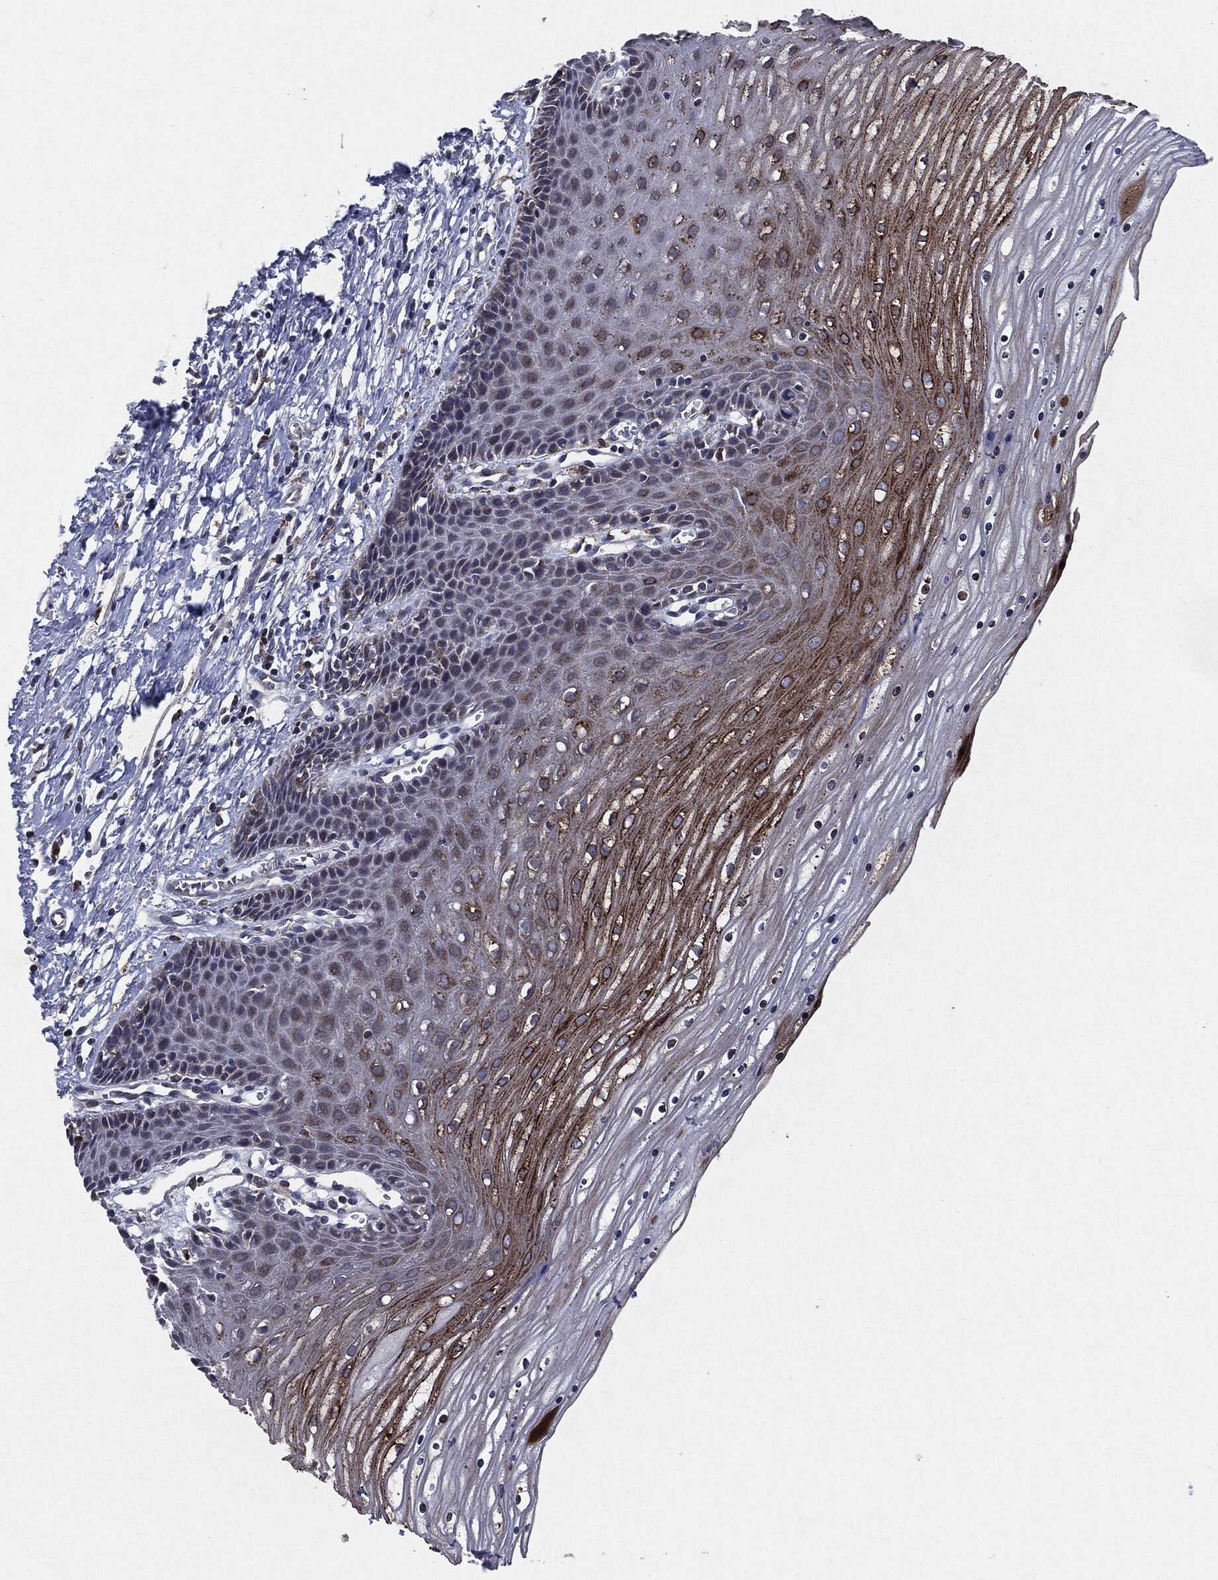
{"staining": {"intensity": "strong", "quantity": "25%-75%", "location": "cytoplasmic/membranous"}, "tissue": "cervix", "cell_type": "Glandular cells", "image_type": "normal", "snomed": [{"axis": "morphology", "description": "Normal tissue, NOS"}, {"axis": "topography", "description": "Cervix"}], "caption": "Cervix stained with DAB immunohistochemistry (IHC) reveals high levels of strong cytoplasmic/membranous staining in approximately 25%-75% of glandular cells. (DAB = brown stain, brightfield microscopy at high magnification).", "gene": "SLC31A2", "patient": {"sex": "female", "age": 35}}